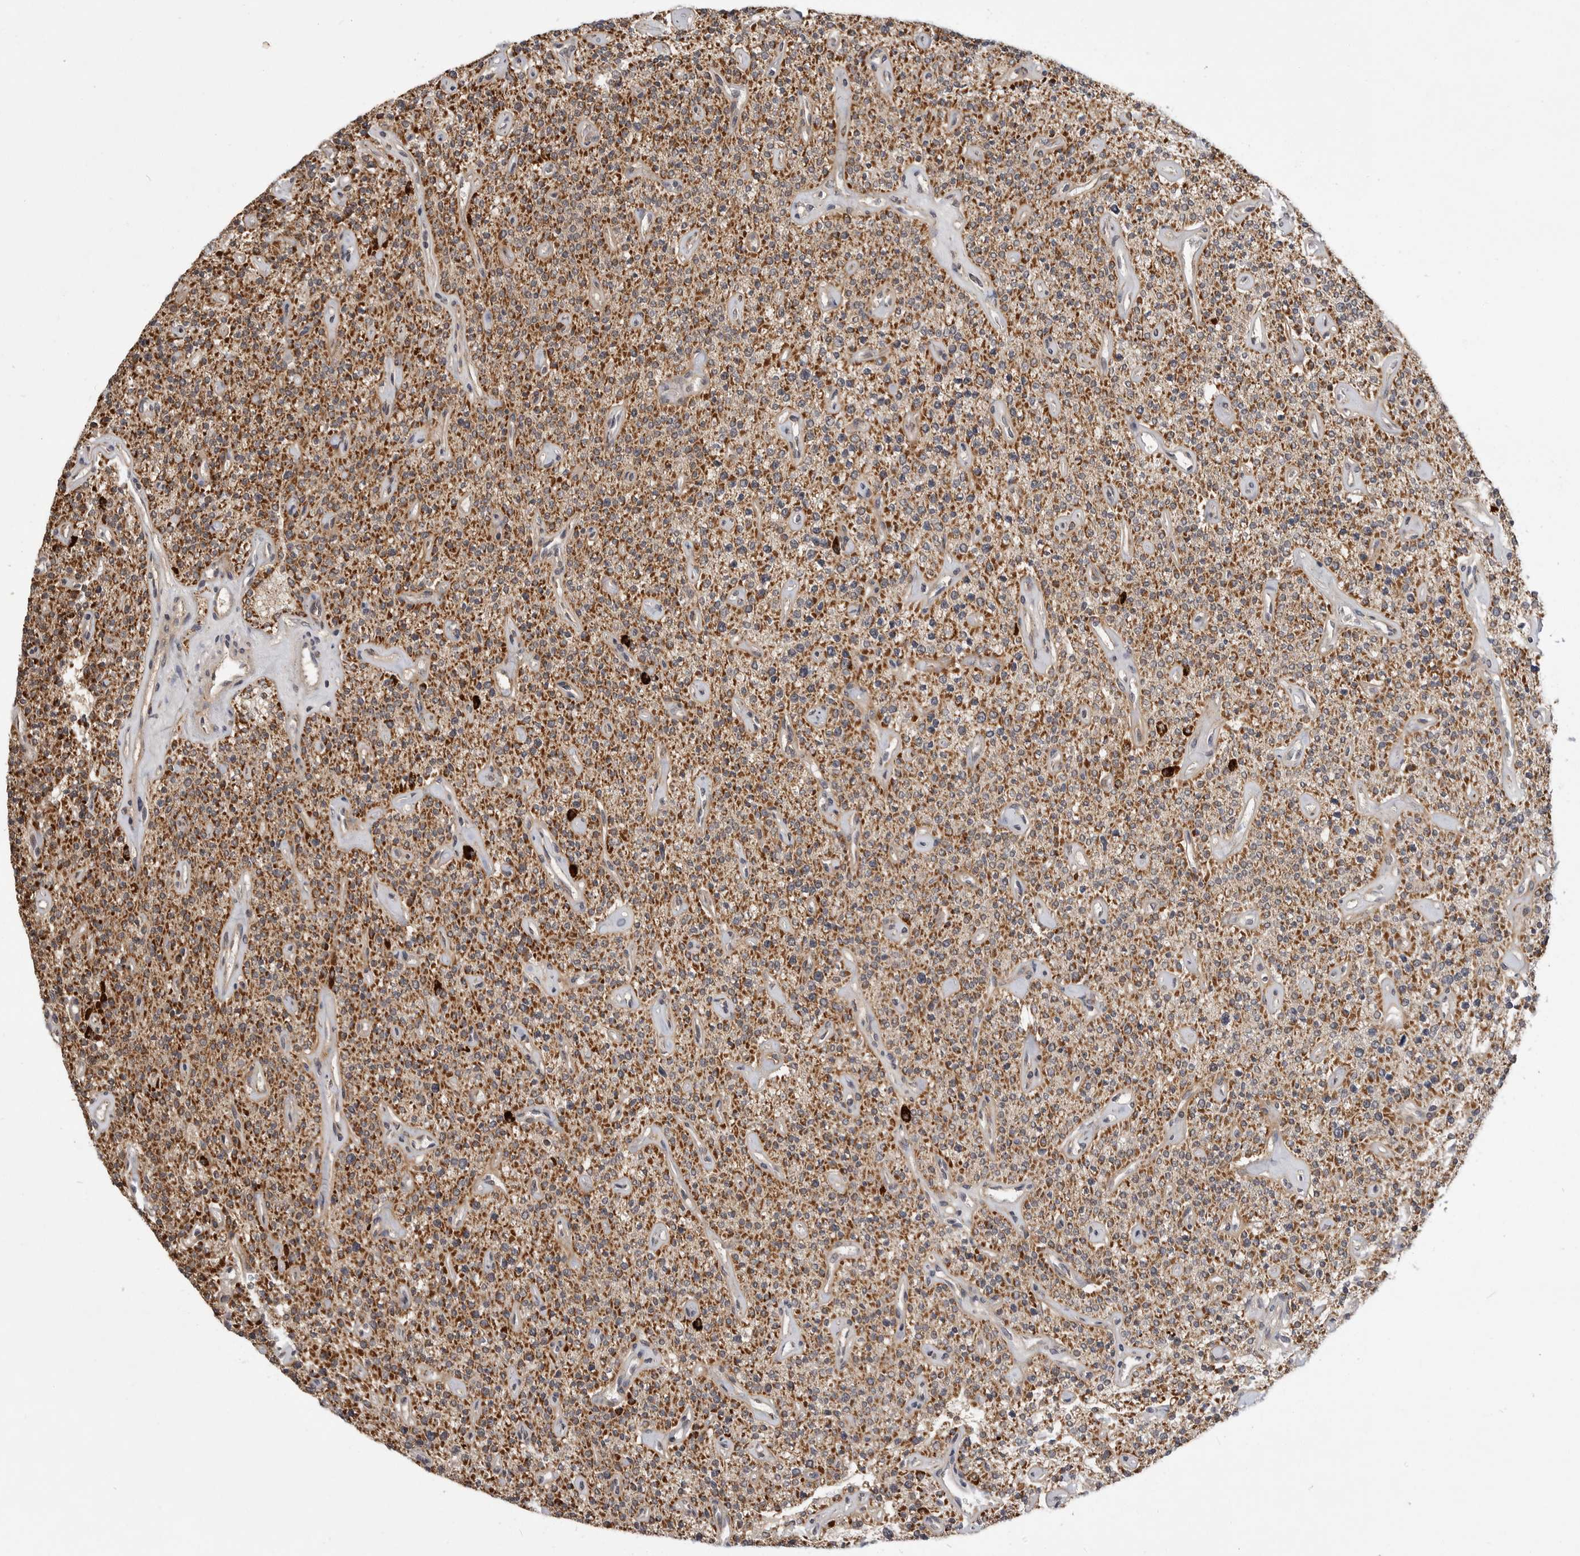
{"staining": {"intensity": "strong", "quantity": ">75%", "location": "cytoplasmic/membranous"}, "tissue": "parathyroid gland", "cell_type": "Glandular cells", "image_type": "normal", "snomed": [{"axis": "morphology", "description": "Normal tissue, NOS"}, {"axis": "topography", "description": "Parathyroid gland"}], "caption": "This image exhibits unremarkable parathyroid gland stained with immunohistochemistry (IHC) to label a protein in brown. The cytoplasmic/membranous of glandular cells show strong positivity for the protein. Nuclei are counter-stained blue.", "gene": "KYAT3", "patient": {"sex": "male", "age": 46}}